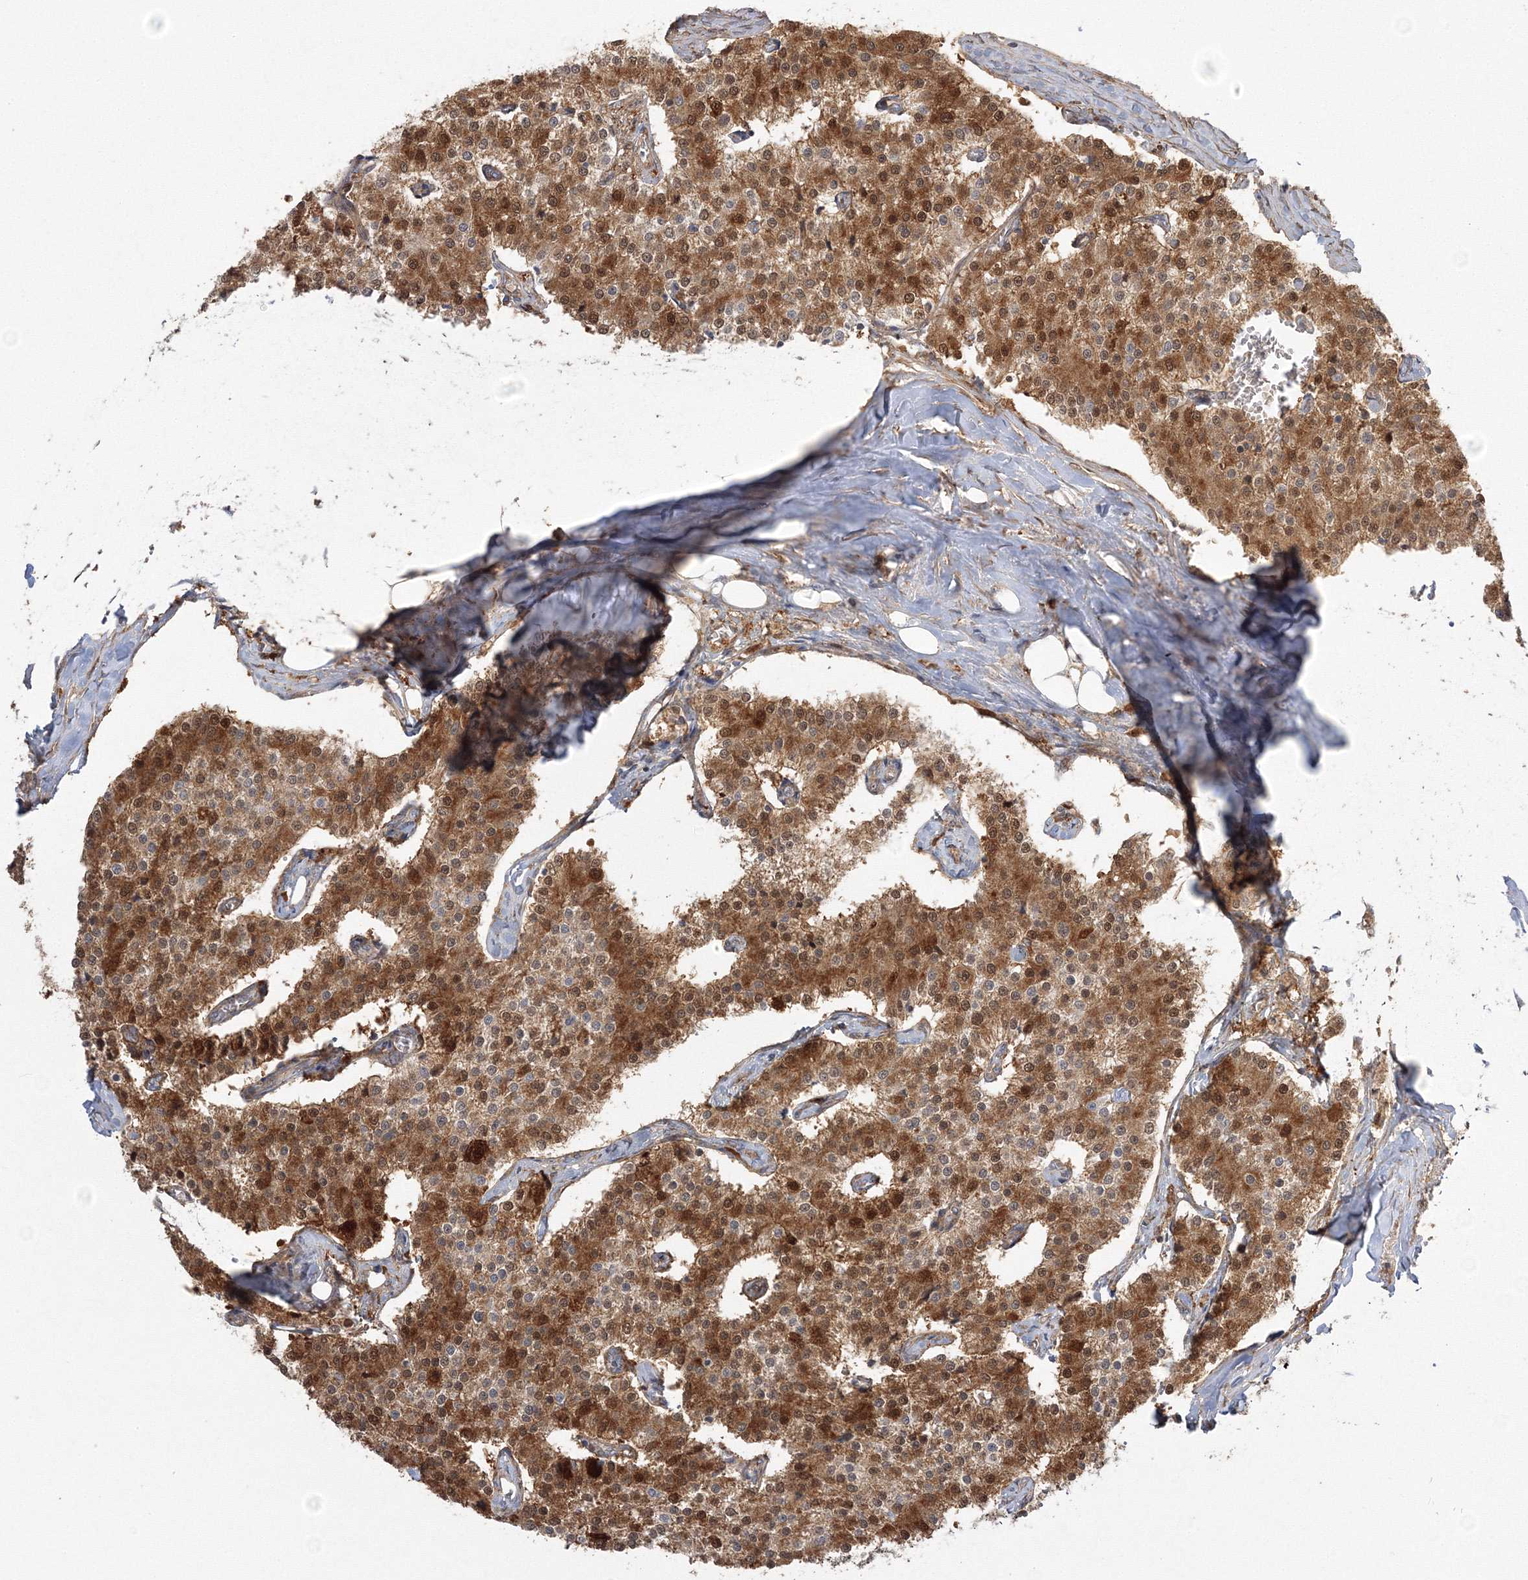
{"staining": {"intensity": "moderate", "quantity": ">75%", "location": "cytoplasmic/membranous,nuclear"}, "tissue": "carcinoid", "cell_type": "Tumor cells", "image_type": "cancer", "snomed": [{"axis": "morphology", "description": "Carcinoid, malignant, NOS"}, {"axis": "topography", "description": "Colon"}], "caption": "Malignant carcinoid was stained to show a protein in brown. There is medium levels of moderate cytoplasmic/membranous and nuclear staining in about >75% of tumor cells.", "gene": "NPM3", "patient": {"sex": "female", "age": 52}}